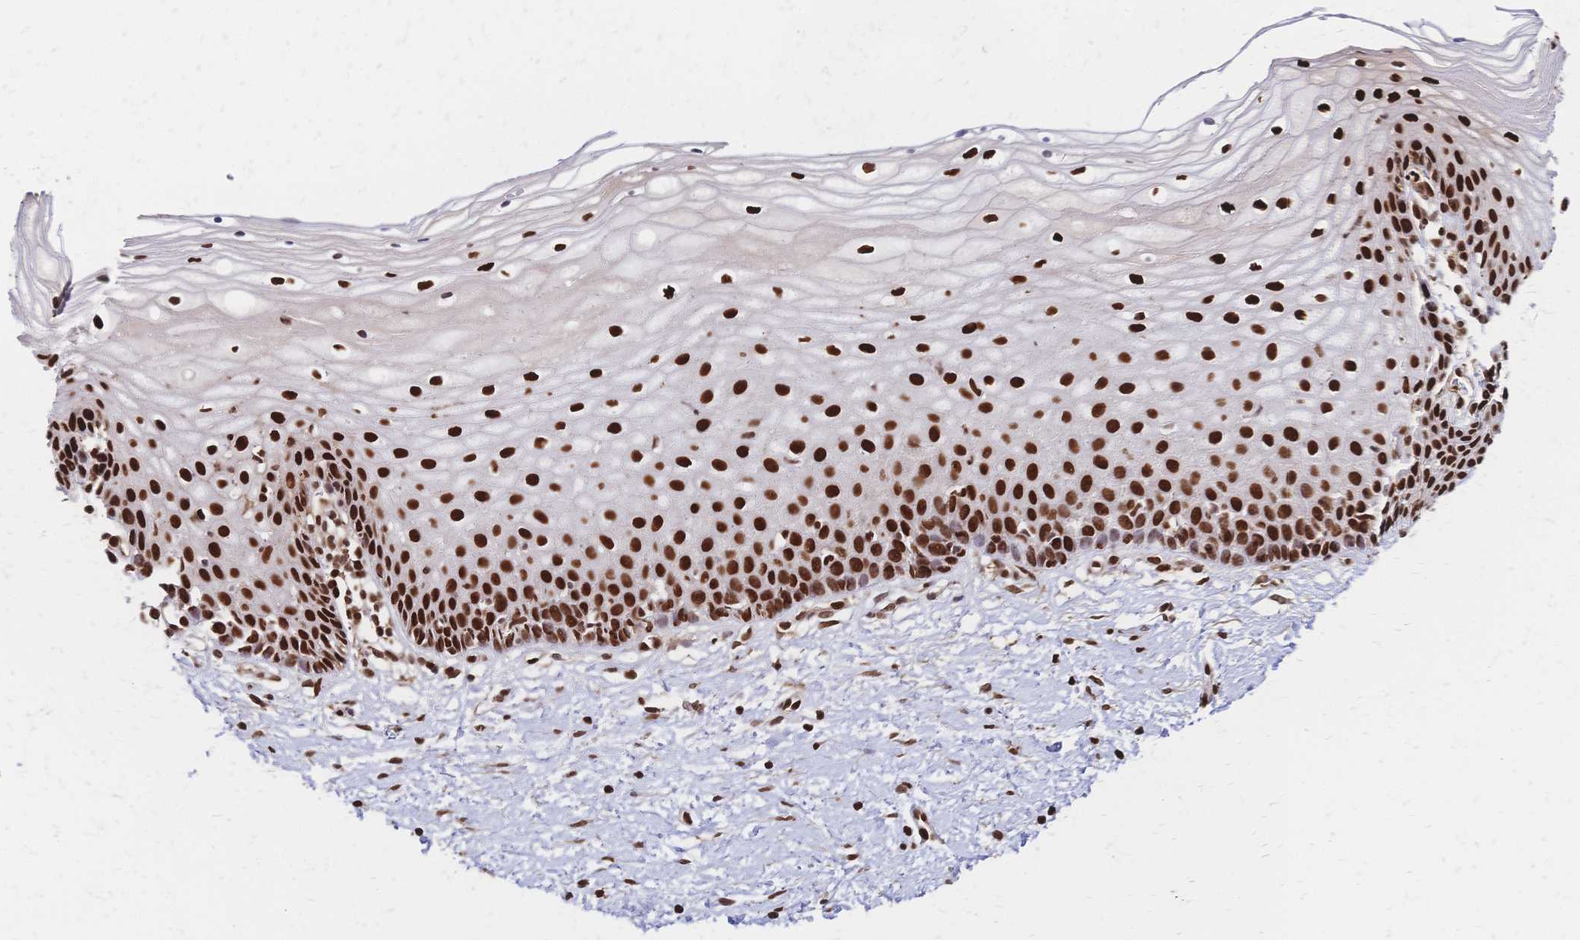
{"staining": {"intensity": "strong", "quantity": ">75%", "location": "nuclear"}, "tissue": "cervix", "cell_type": "Glandular cells", "image_type": "normal", "snomed": [{"axis": "morphology", "description": "Normal tissue, NOS"}, {"axis": "topography", "description": "Cervix"}], "caption": "A brown stain highlights strong nuclear positivity of a protein in glandular cells of unremarkable cervix.", "gene": "HDGF", "patient": {"sex": "female", "age": 36}}